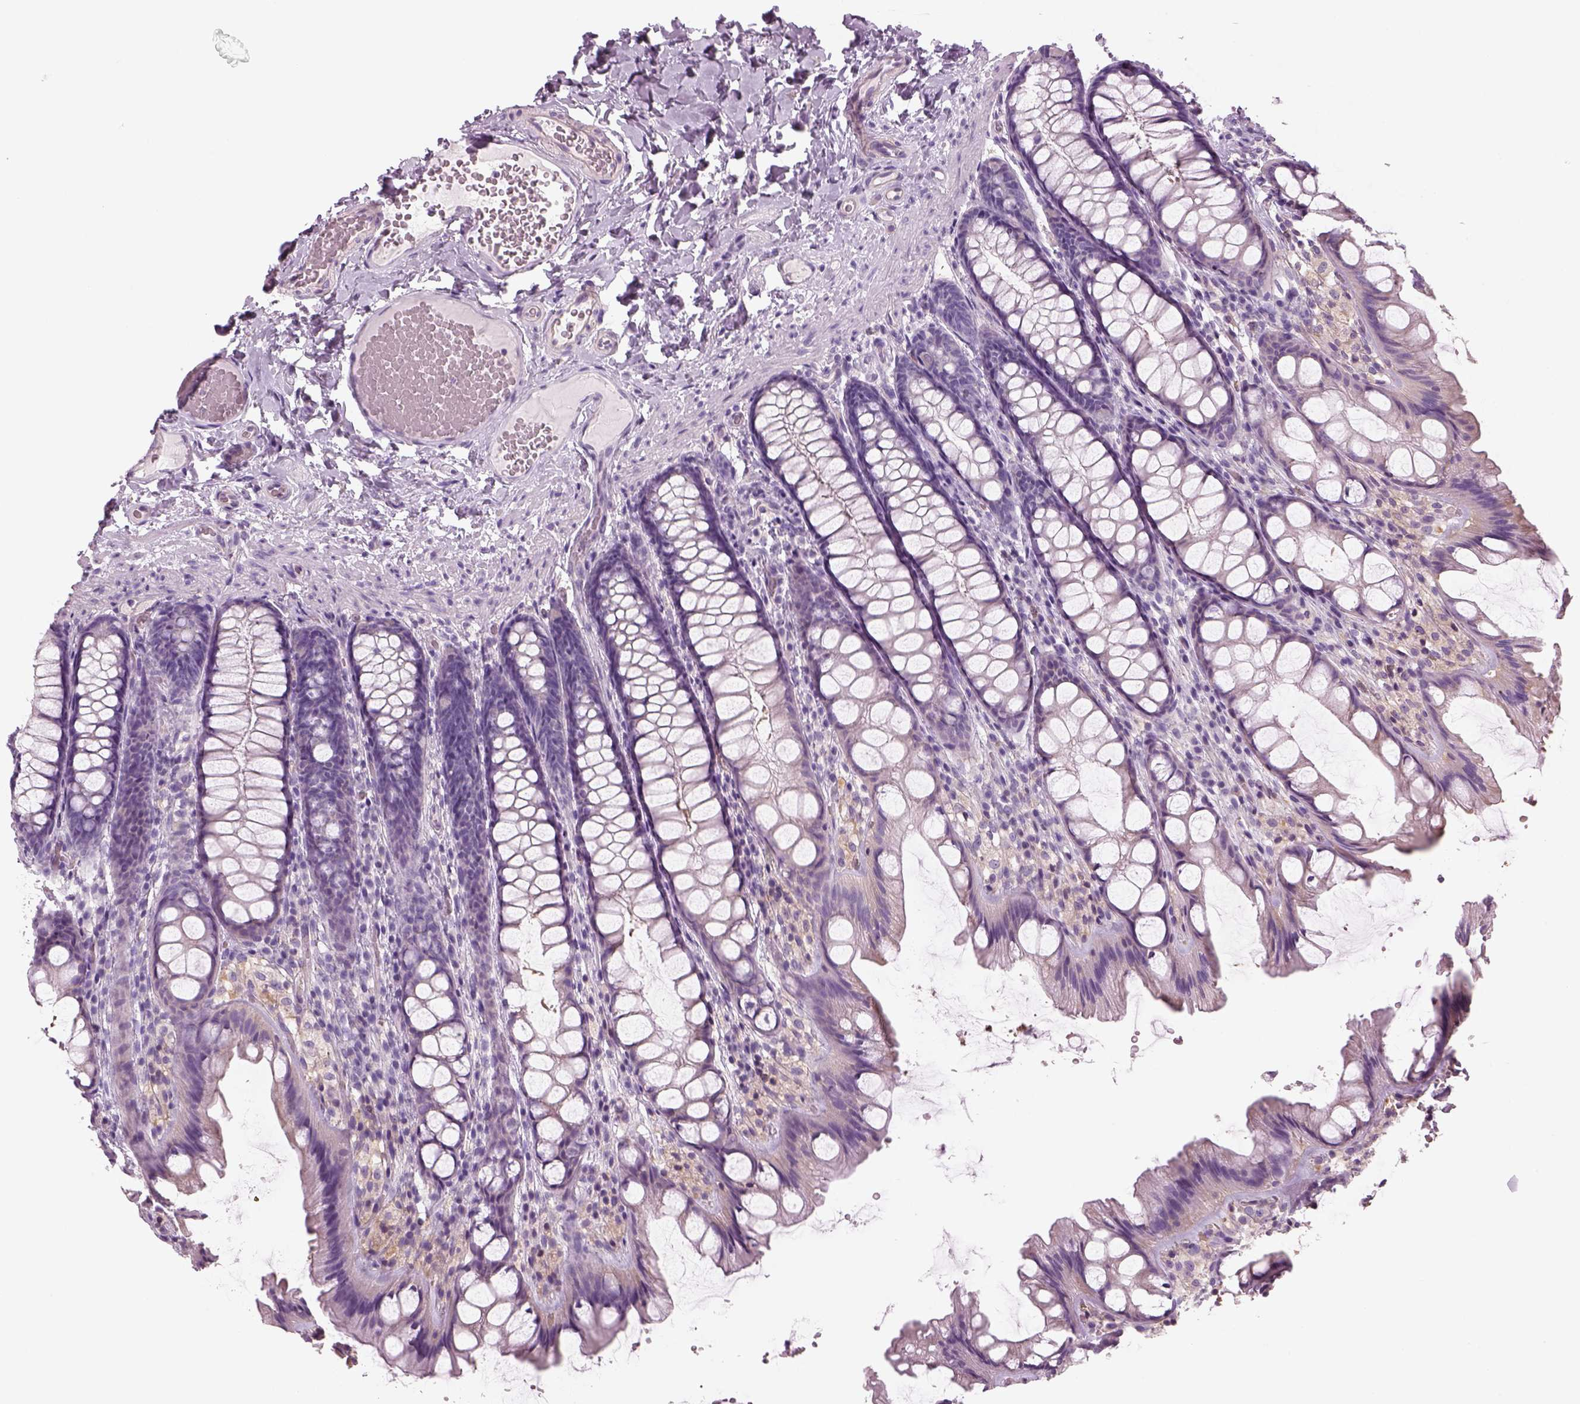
{"staining": {"intensity": "negative", "quantity": "none", "location": "none"}, "tissue": "colon", "cell_type": "Endothelial cells", "image_type": "normal", "snomed": [{"axis": "morphology", "description": "Normal tissue, NOS"}, {"axis": "topography", "description": "Colon"}], "caption": "Endothelial cells show no significant protein expression in benign colon. (Stains: DAB immunohistochemistry with hematoxylin counter stain, Microscopy: brightfield microscopy at high magnification).", "gene": "SLC1A7", "patient": {"sex": "male", "age": 47}}